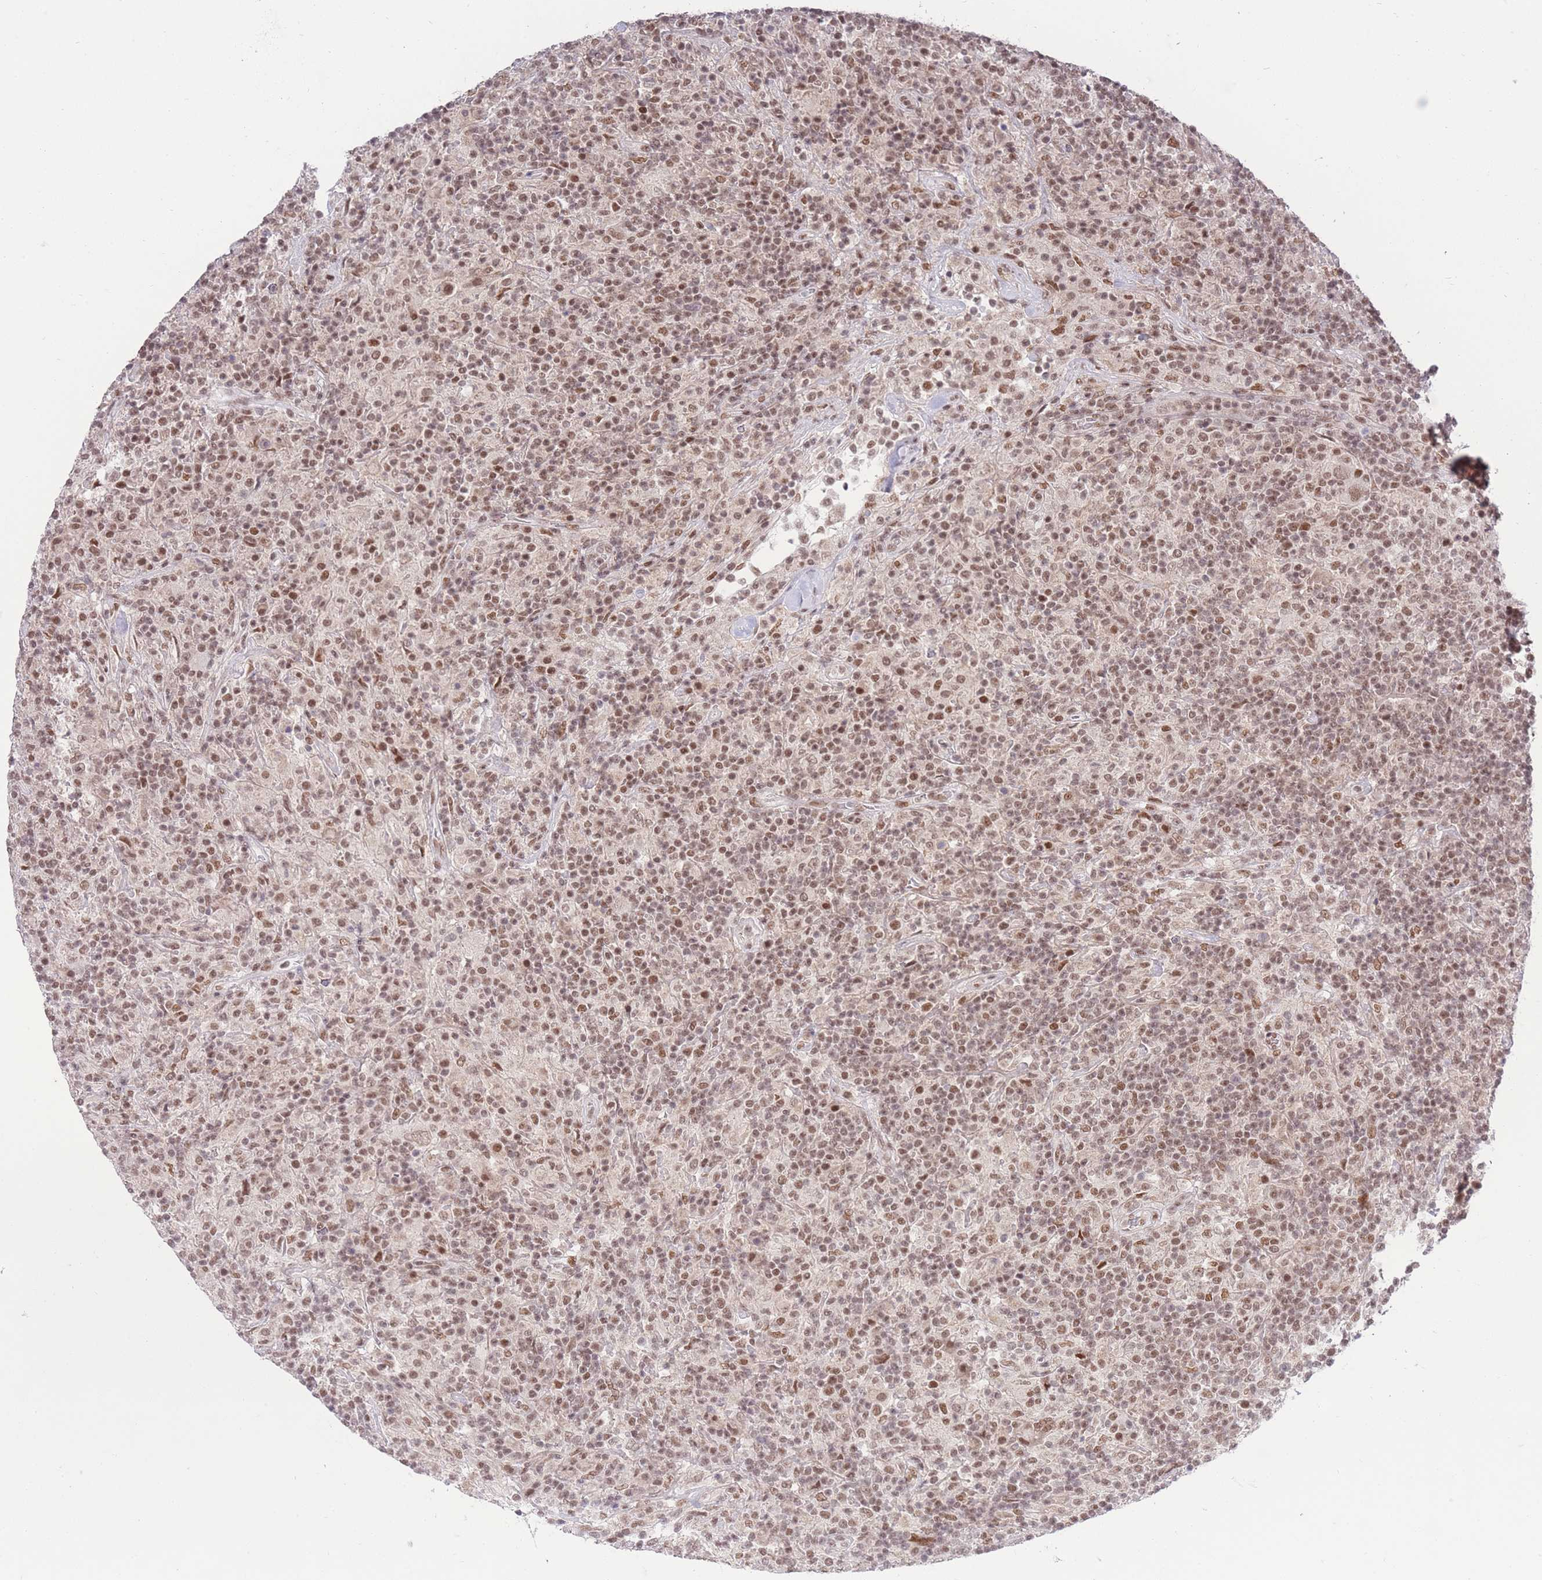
{"staining": {"intensity": "moderate", "quantity": ">75%", "location": "nuclear"}, "tissue": "lymphoma", "cell_type": "Tumor cells", "image_type": "cancer", "snomed": [{"axis": "morphology", "description": "Hodgkin's disease, NOS"}, {"axis": "topography", "description": "Lymph node"}], "caption": "Protein analysis of lymphoma tissue exhibits moderate nuclear staining in approximately >75% of tumor cells.", "gene": "CARD8", "patient": {"sex": "male", "age": 70}}